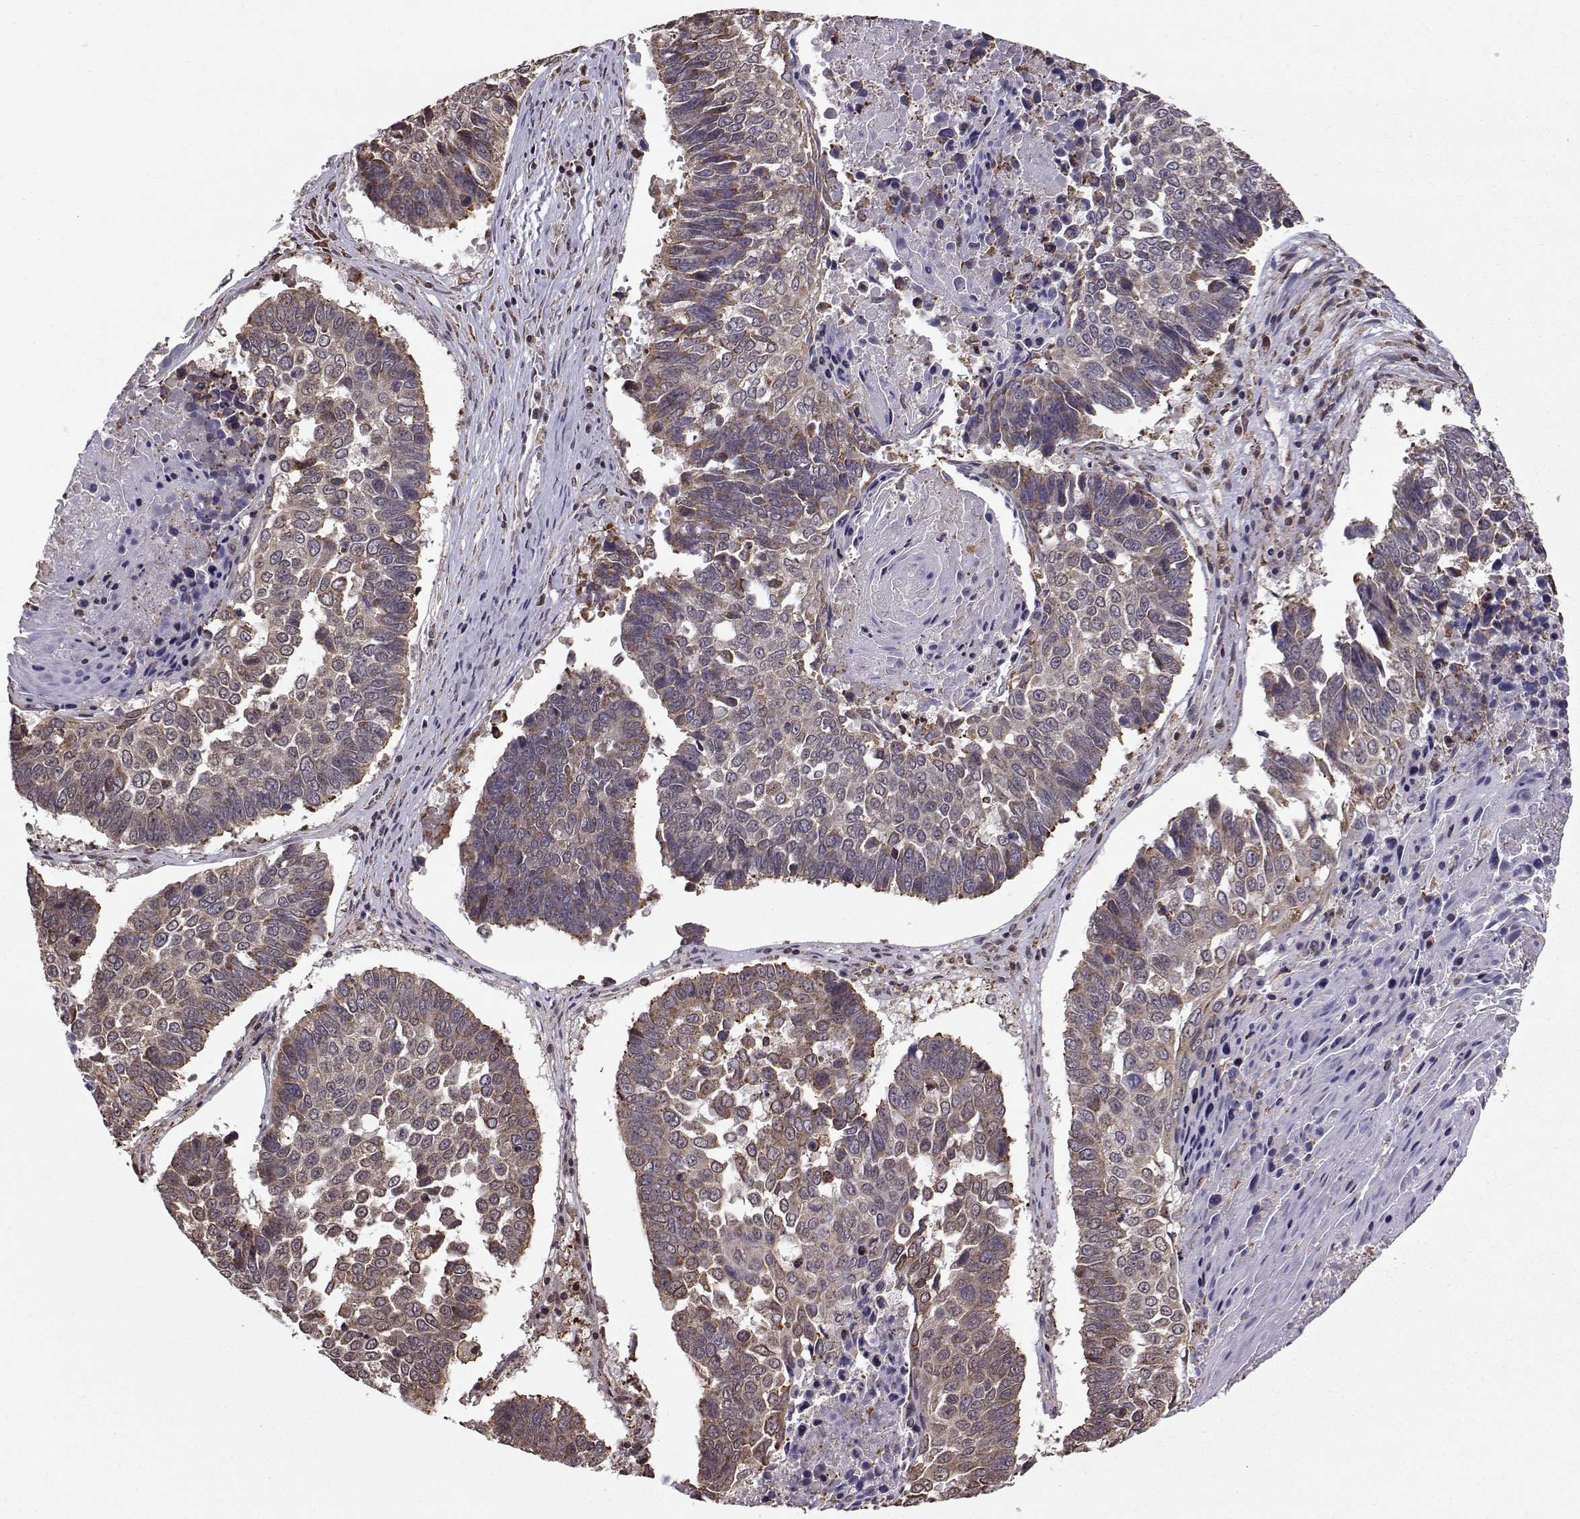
{"staining": {"intensity": "weak", "quantity": "<25%", "location": "cytoplasmic/membranous"}, "tissue": "lung cancer", "cell_type": "Tumor cells", "image_type": "cancer", "snomed": [{"axis": "morphology", "description": "Squamous cell carcinoma, NOS"}, {"axis": "topography", "description": "Lung"}], "caption": "Immunohistochemistry (IHC) micrograph of neoplastic tissue: human lung squamous cell carcinoma stained with DAB (3,3'-diaminobenzidine) demonstrates no significant protein expression in tumor cells.", "gene": "EZH1", "patient": {"sex": "male", "age": 73}}